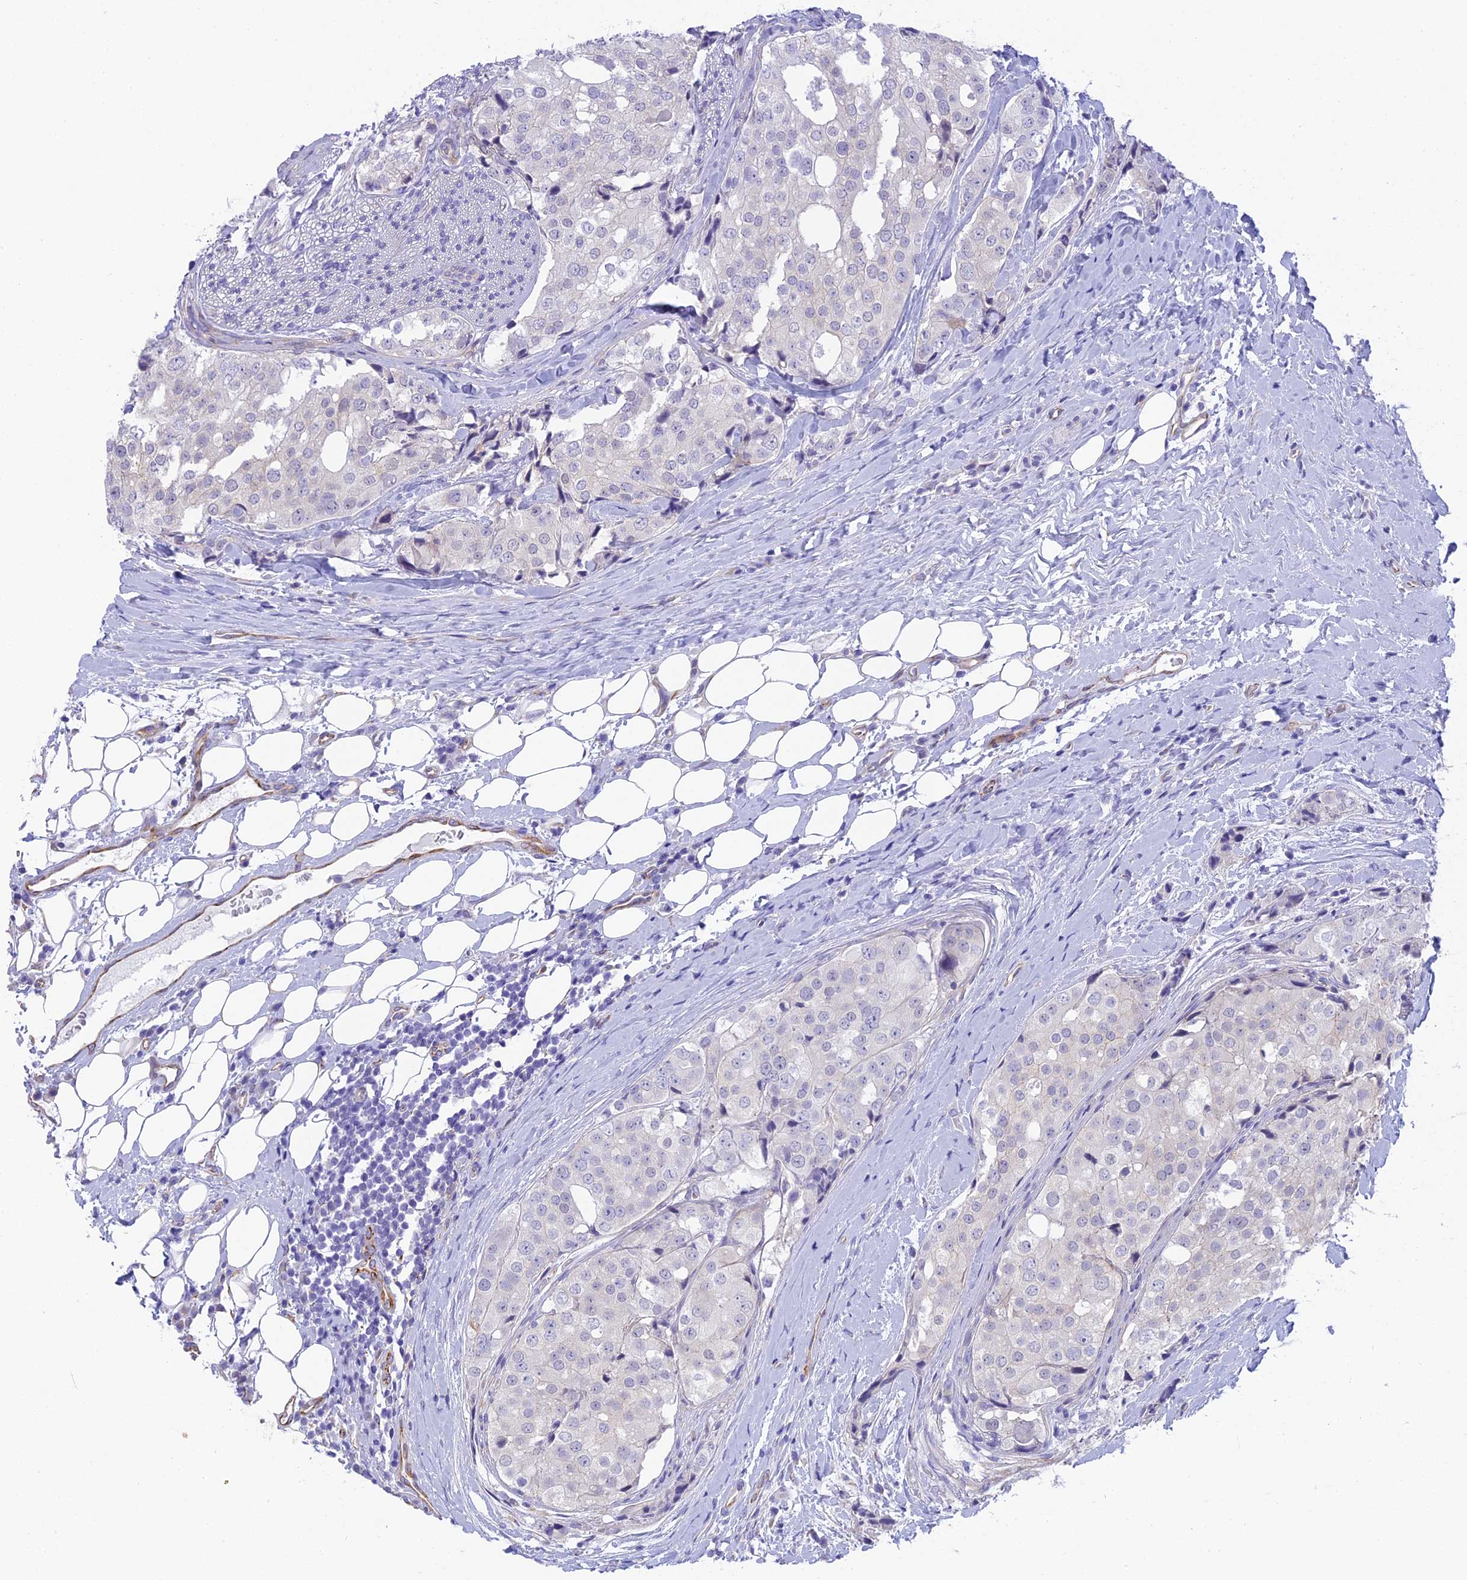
{"staining": {"intensity": "negative", "quantity": "none", "location": "none"}, "tissue": "prostate cancer", "cell_type": "Tumor cells", "image_type": "cancer", "snomed": [{"axis": "morphology", "description": "Adenocarcinoma, High grade"}, {"axis": "topography", "description": "Prostate"}], "caption": "This is a histopathology image of IHC staining of prostate high-grade adenocarcinoma, which shows no positivity in tumor cells.", "gene": "TACSTD2", "patient": {"sex": "male", "age": 49}}